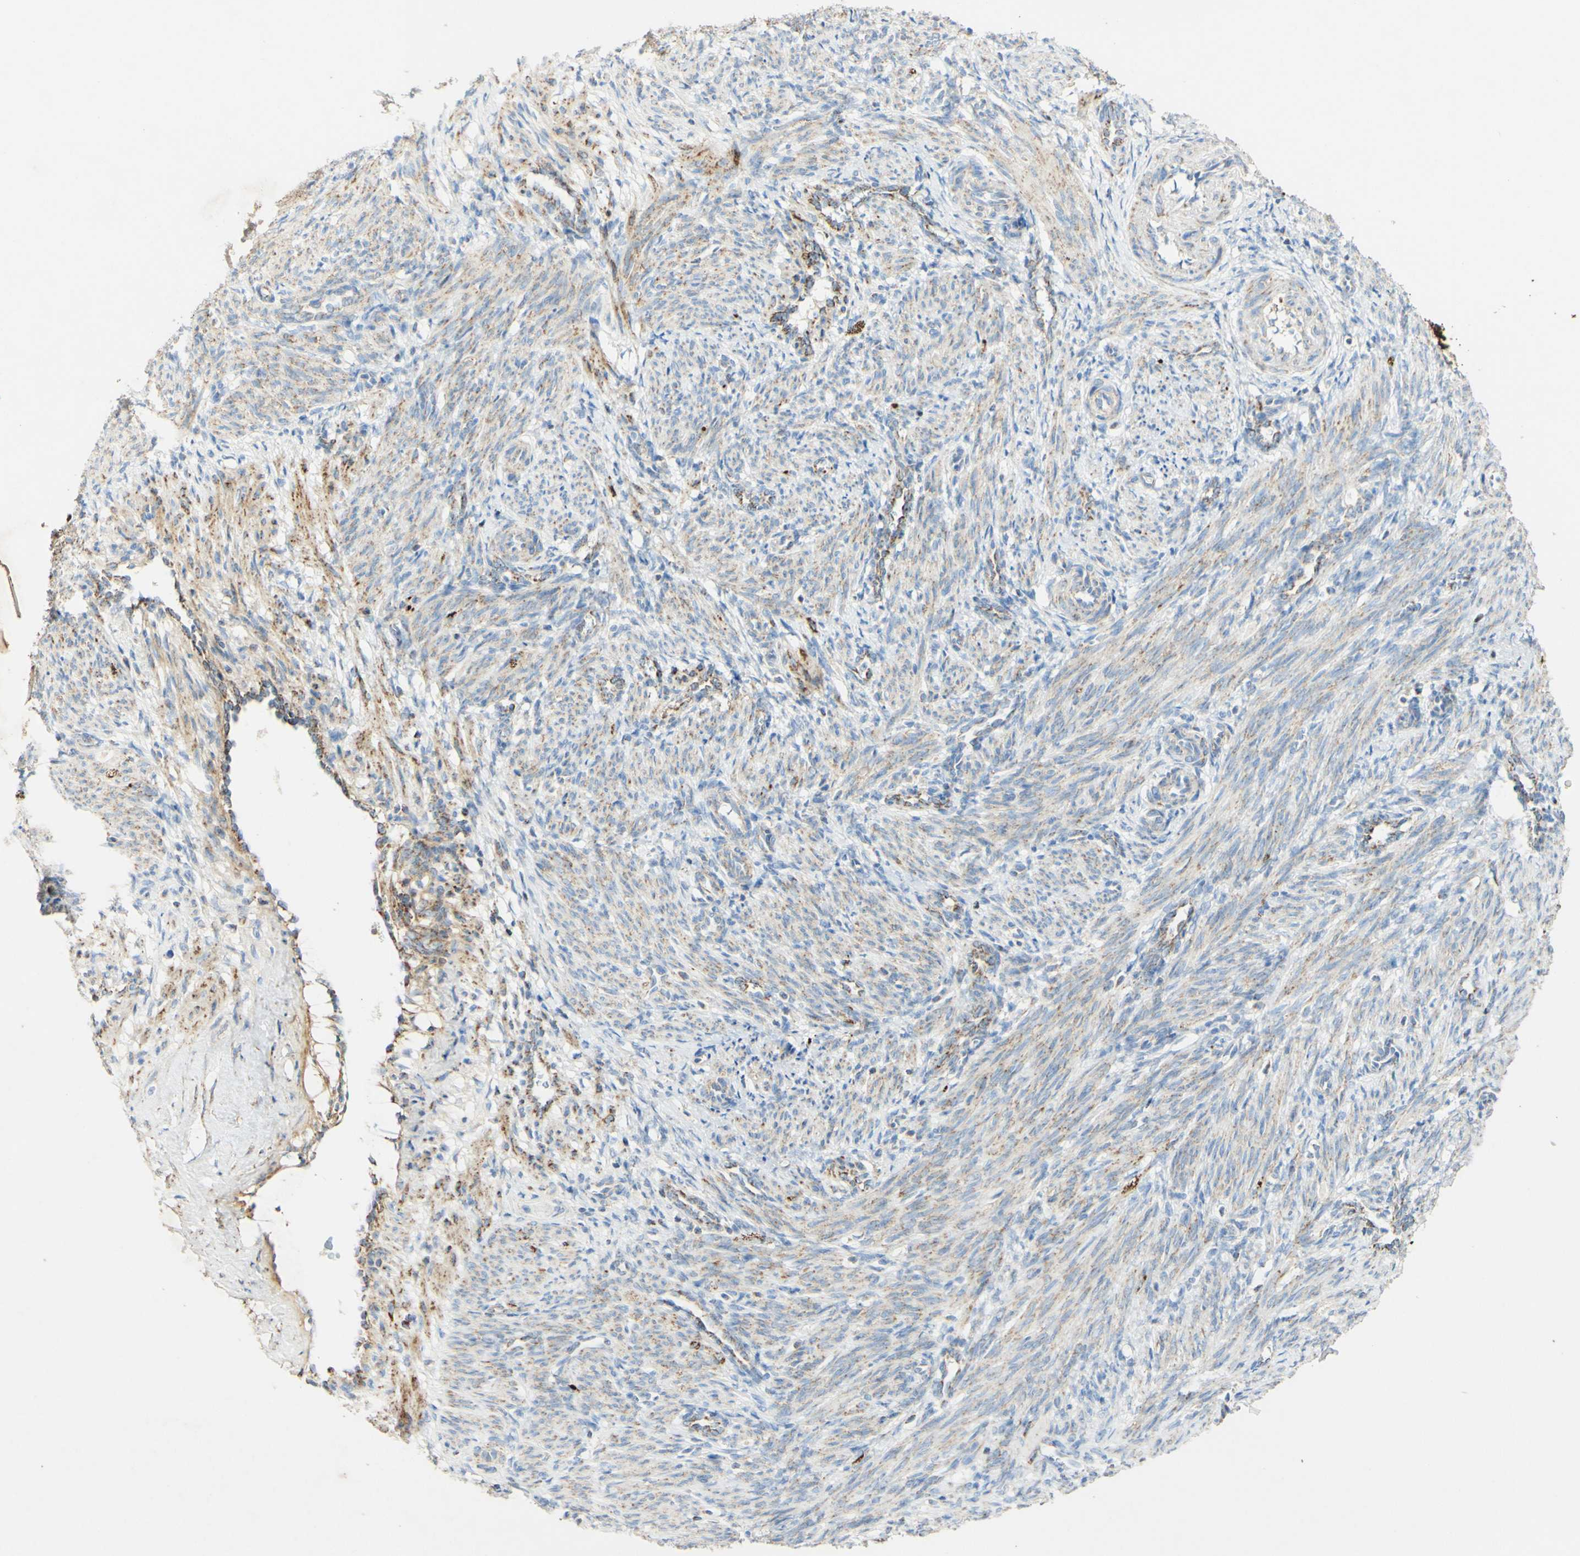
{"staining": {"intensity": "moderate", "quantity": "25%-75%", "location": "cytoplasmic/membranous"}, "tissue": "smooth muscle", "cell_type": "Smooth muscle cells", "image_type": "normal", "snomed": [{"axis": "morphology", "description": "Normal tissue, NOS"}, {"axis": "topography", "description": "Endometrium"}], "caption": "The micrograph exhibits staining of benign smooth muscle, revealing moderate cytoplasmic/membranous protein expression (brown color) within smooth muscle cells. (DAB IHC with brightfield microscopy, high magnification).", "gene": "OXCT1", "patient": {"sex": "female", "age": 33}}